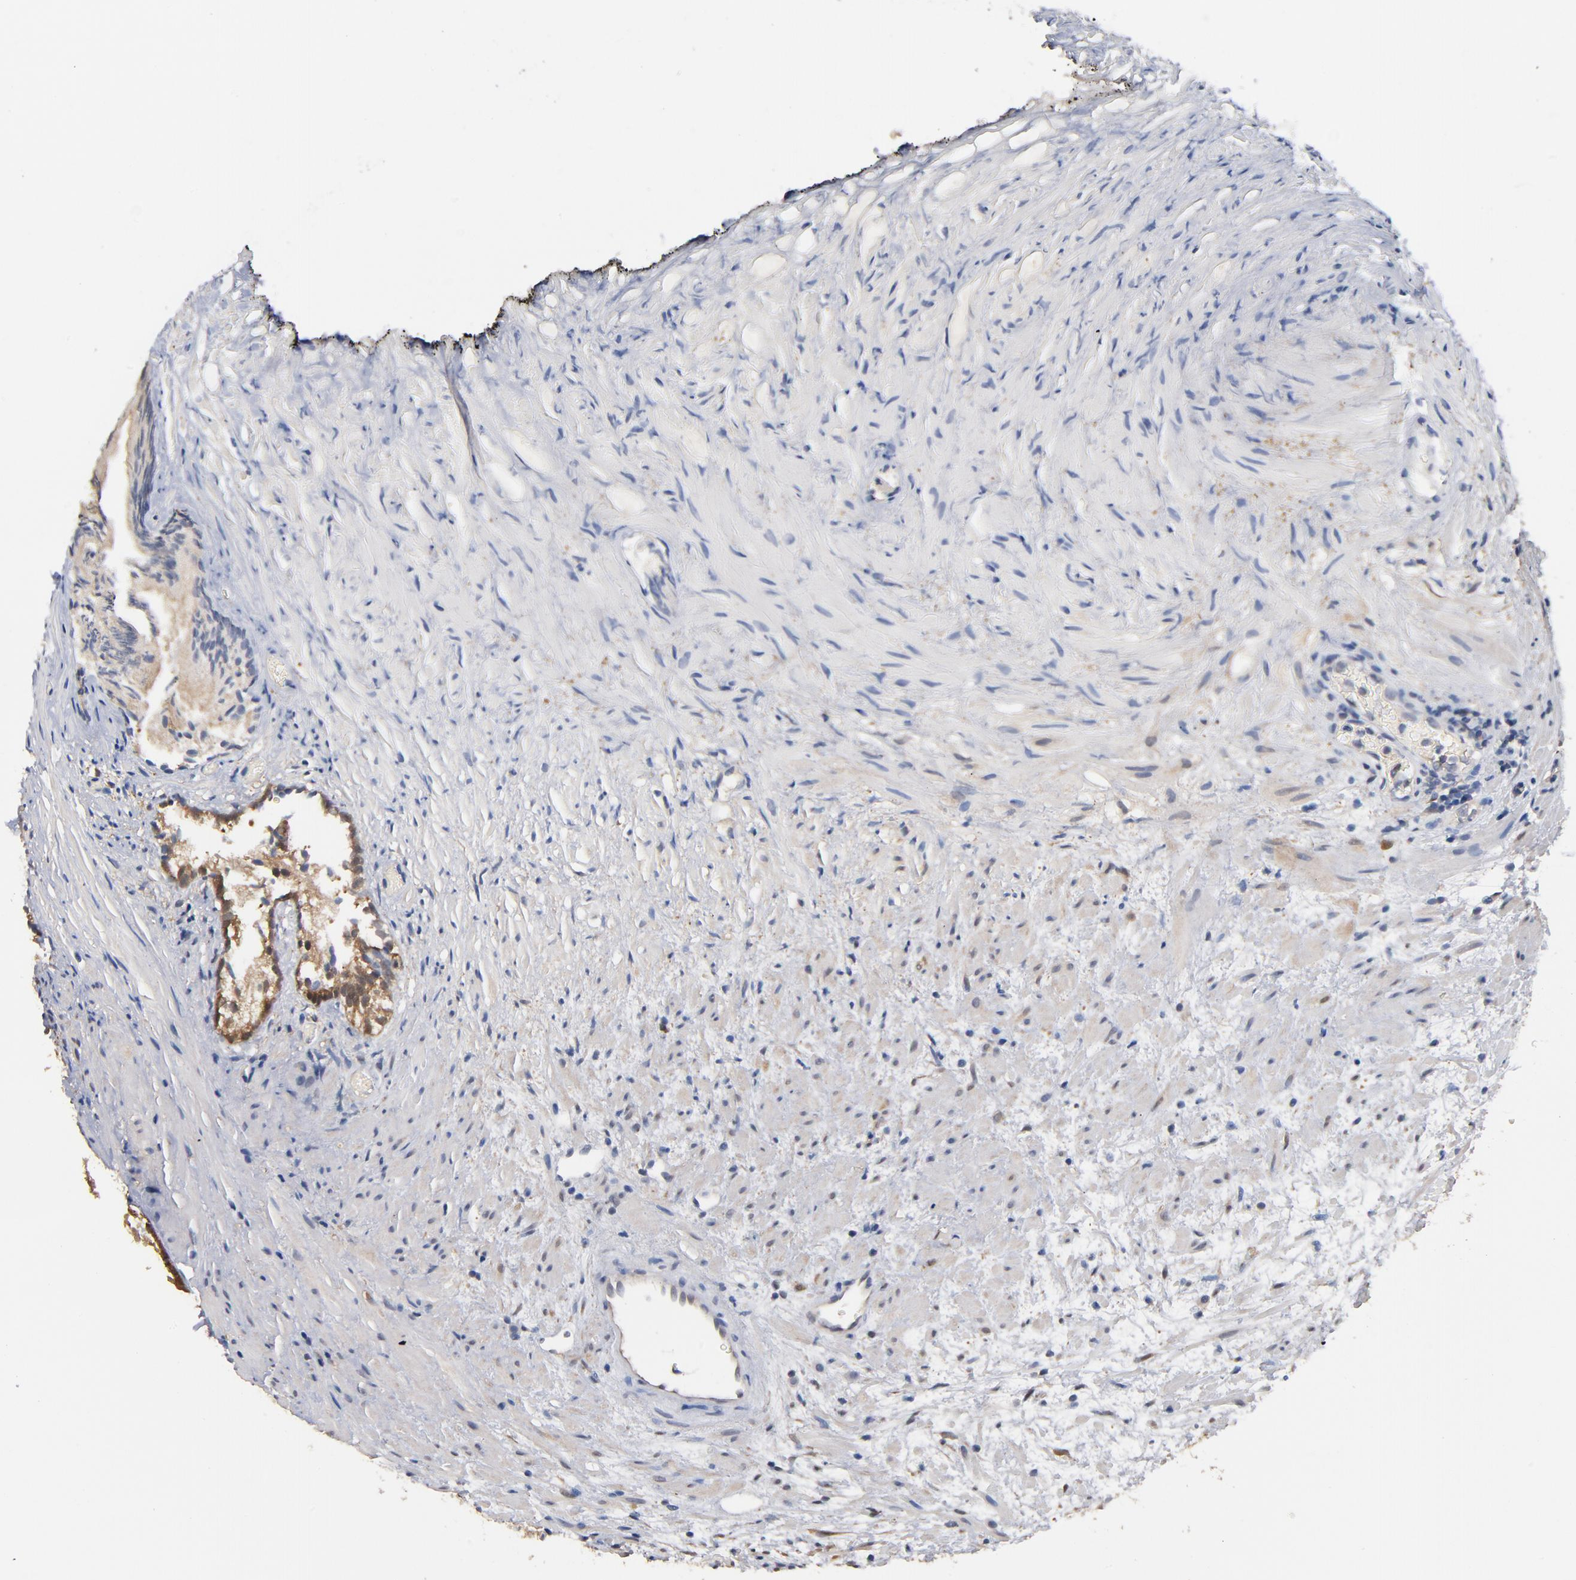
{"staining": {"intensity": "strong", "quantity": ">75%", "location": "cytoplasmic/membranous"}, "tissue": "prostate", "cell_type": "Glandular cells", "image_type": "normal", "snomed": [{"axis": "morphology", "description": "Normal tissue, NOS"}, {"axis": "topography", "description": "Prostate"}], "caption": "This photomicrograph reveals normal prostate stained with IHC to label a protein in brown. The cytoplasmic/membranous of glandular cells show strong positivity for the protein. Nuclei are counter-stained blue.", "gene": "MIF", "patient": {"sex": "male", "age": 76}}